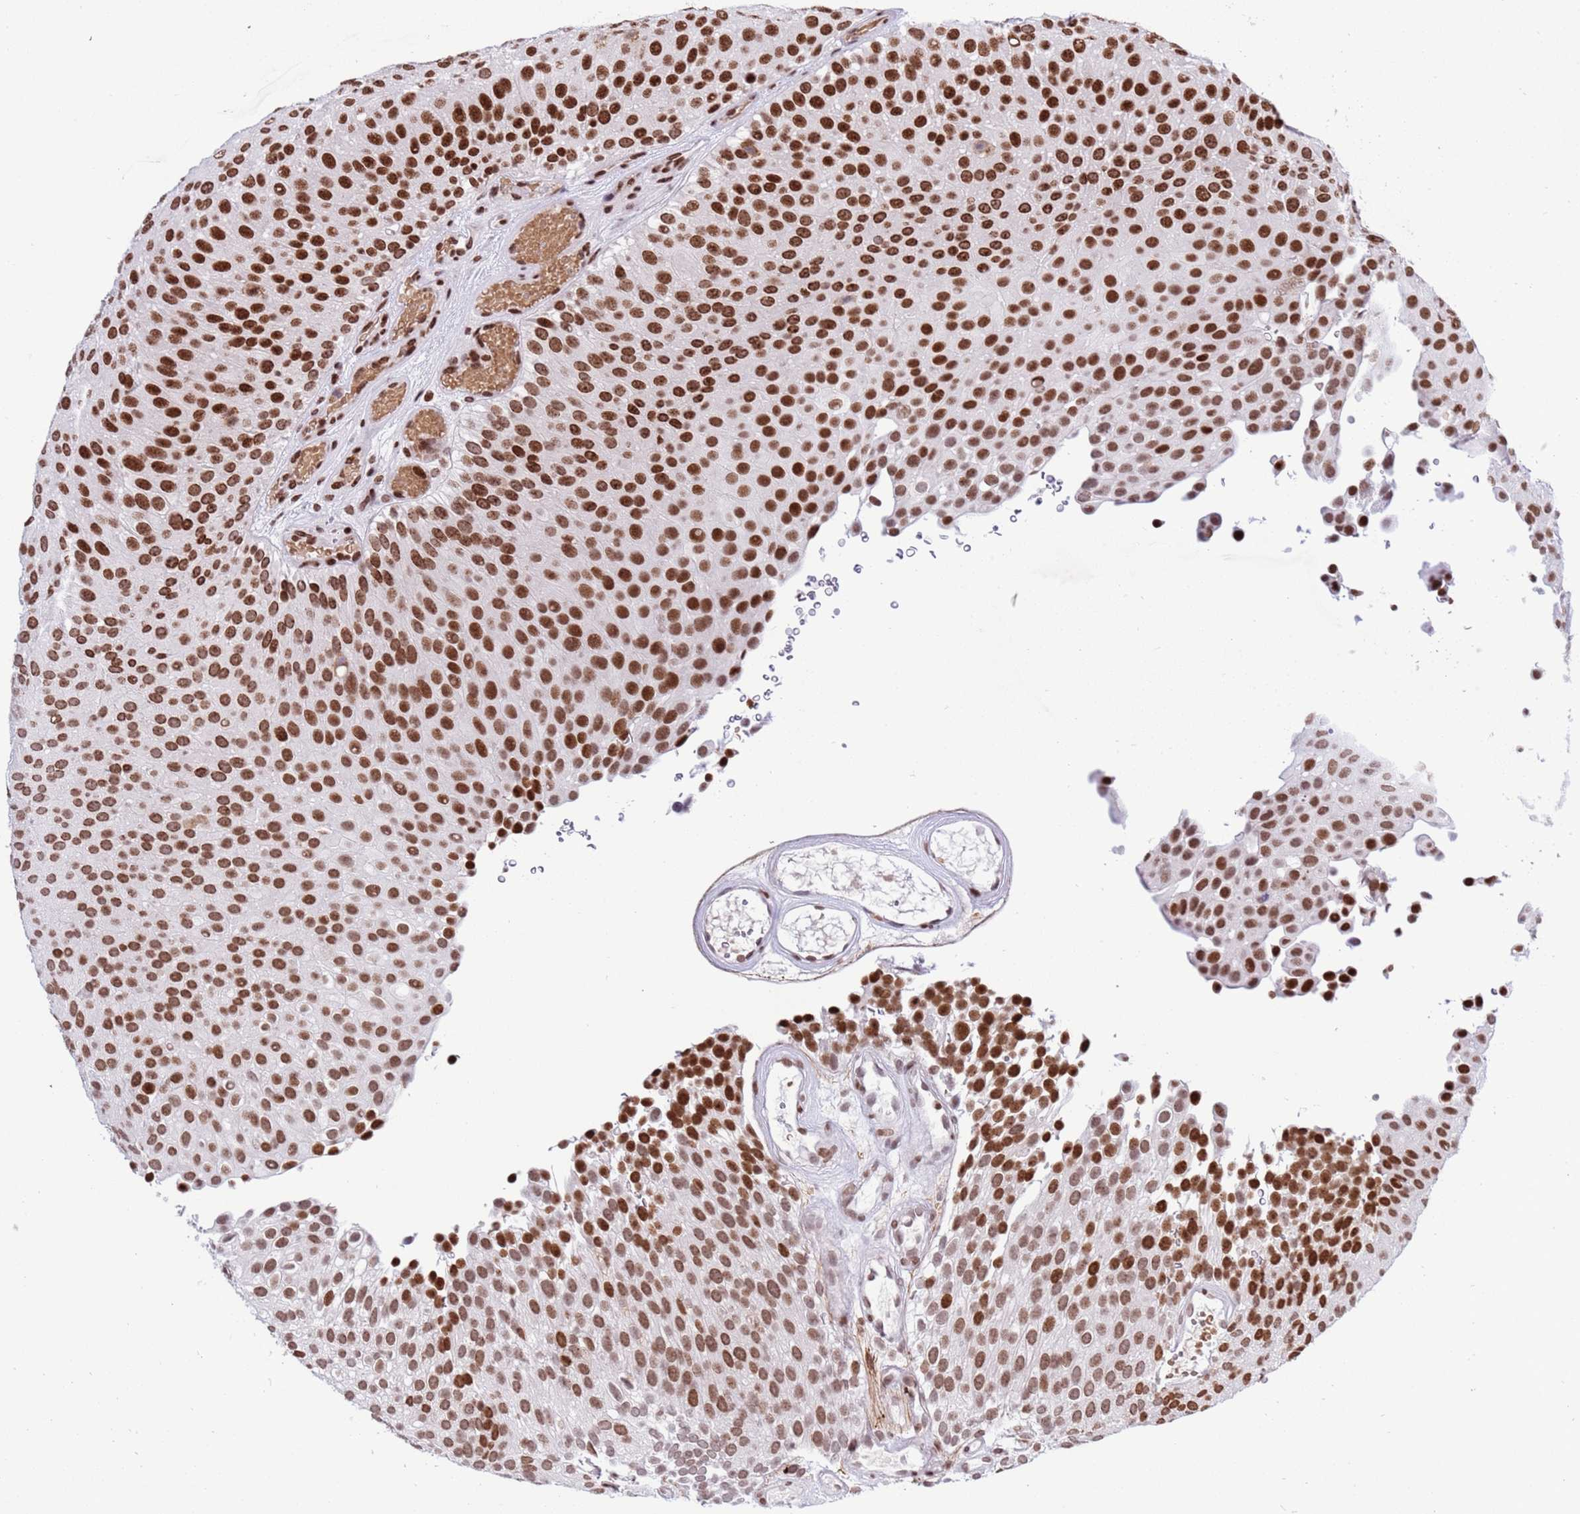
{"staining": {"intensity": "strong", "quantity": ">75%", "location": "nuclear"}, "tissue": "urothelial cancer", "cell_type": "Tumor cells", "image_type": "cancer", "snomed": [{"axis": "morphology", "description": "Urothelial carcinoma, Low grade"}, {"axis": "topography", "description": "Urinary bladder"}], "caption": "This image reveals urothelial cancer stained with immunohistochemistry (IHC) to label a protein in brown. The nuclear of tumor cells show strong positivity for the protein. Nuclei are counter-stained blue.", "gene": "THOC2", "patient": {"sex": "male", "age": 78}}